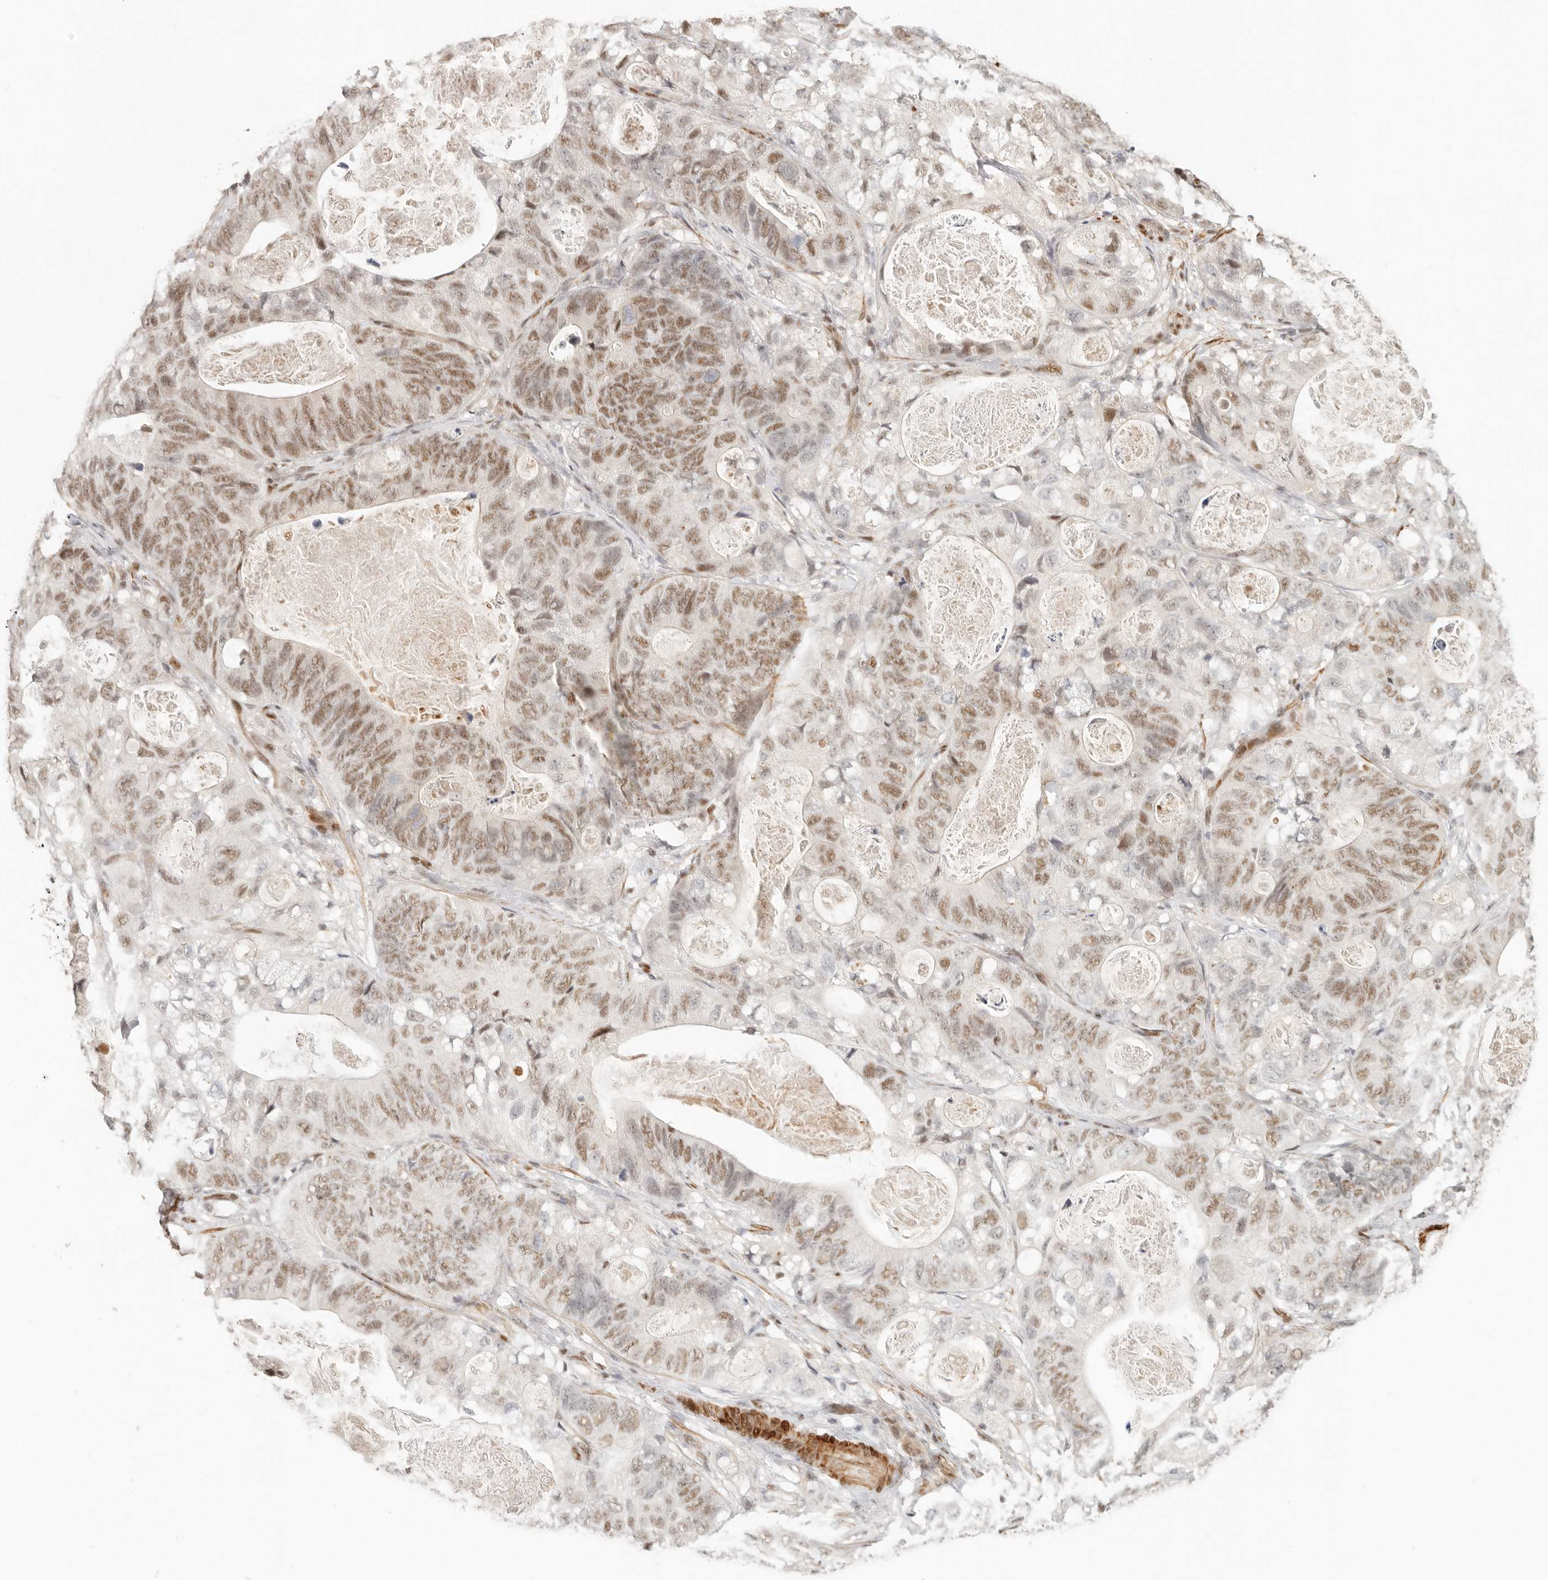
{"staining": {"intensity": "moderate", "quantity": ">75%", "location": "nuclear"}, "tissue": "stomach cancer", "cell_type": "Tumor cells", "image_type": "cancer", "snomed": [{"axis": "morphology", "description": "Normal tissue, NOS"}, {"axis": "morphology", "description": "Adenocarcinoma, NOS"}, {"axis": "topography", "description": "Stomach"}], "caption": "A brown stain labels moderate nuclear staining of a protein in human stomach cancer tumor cells.", "gene": "GABPA", "patient": {"sex": "female", "age": 89}}